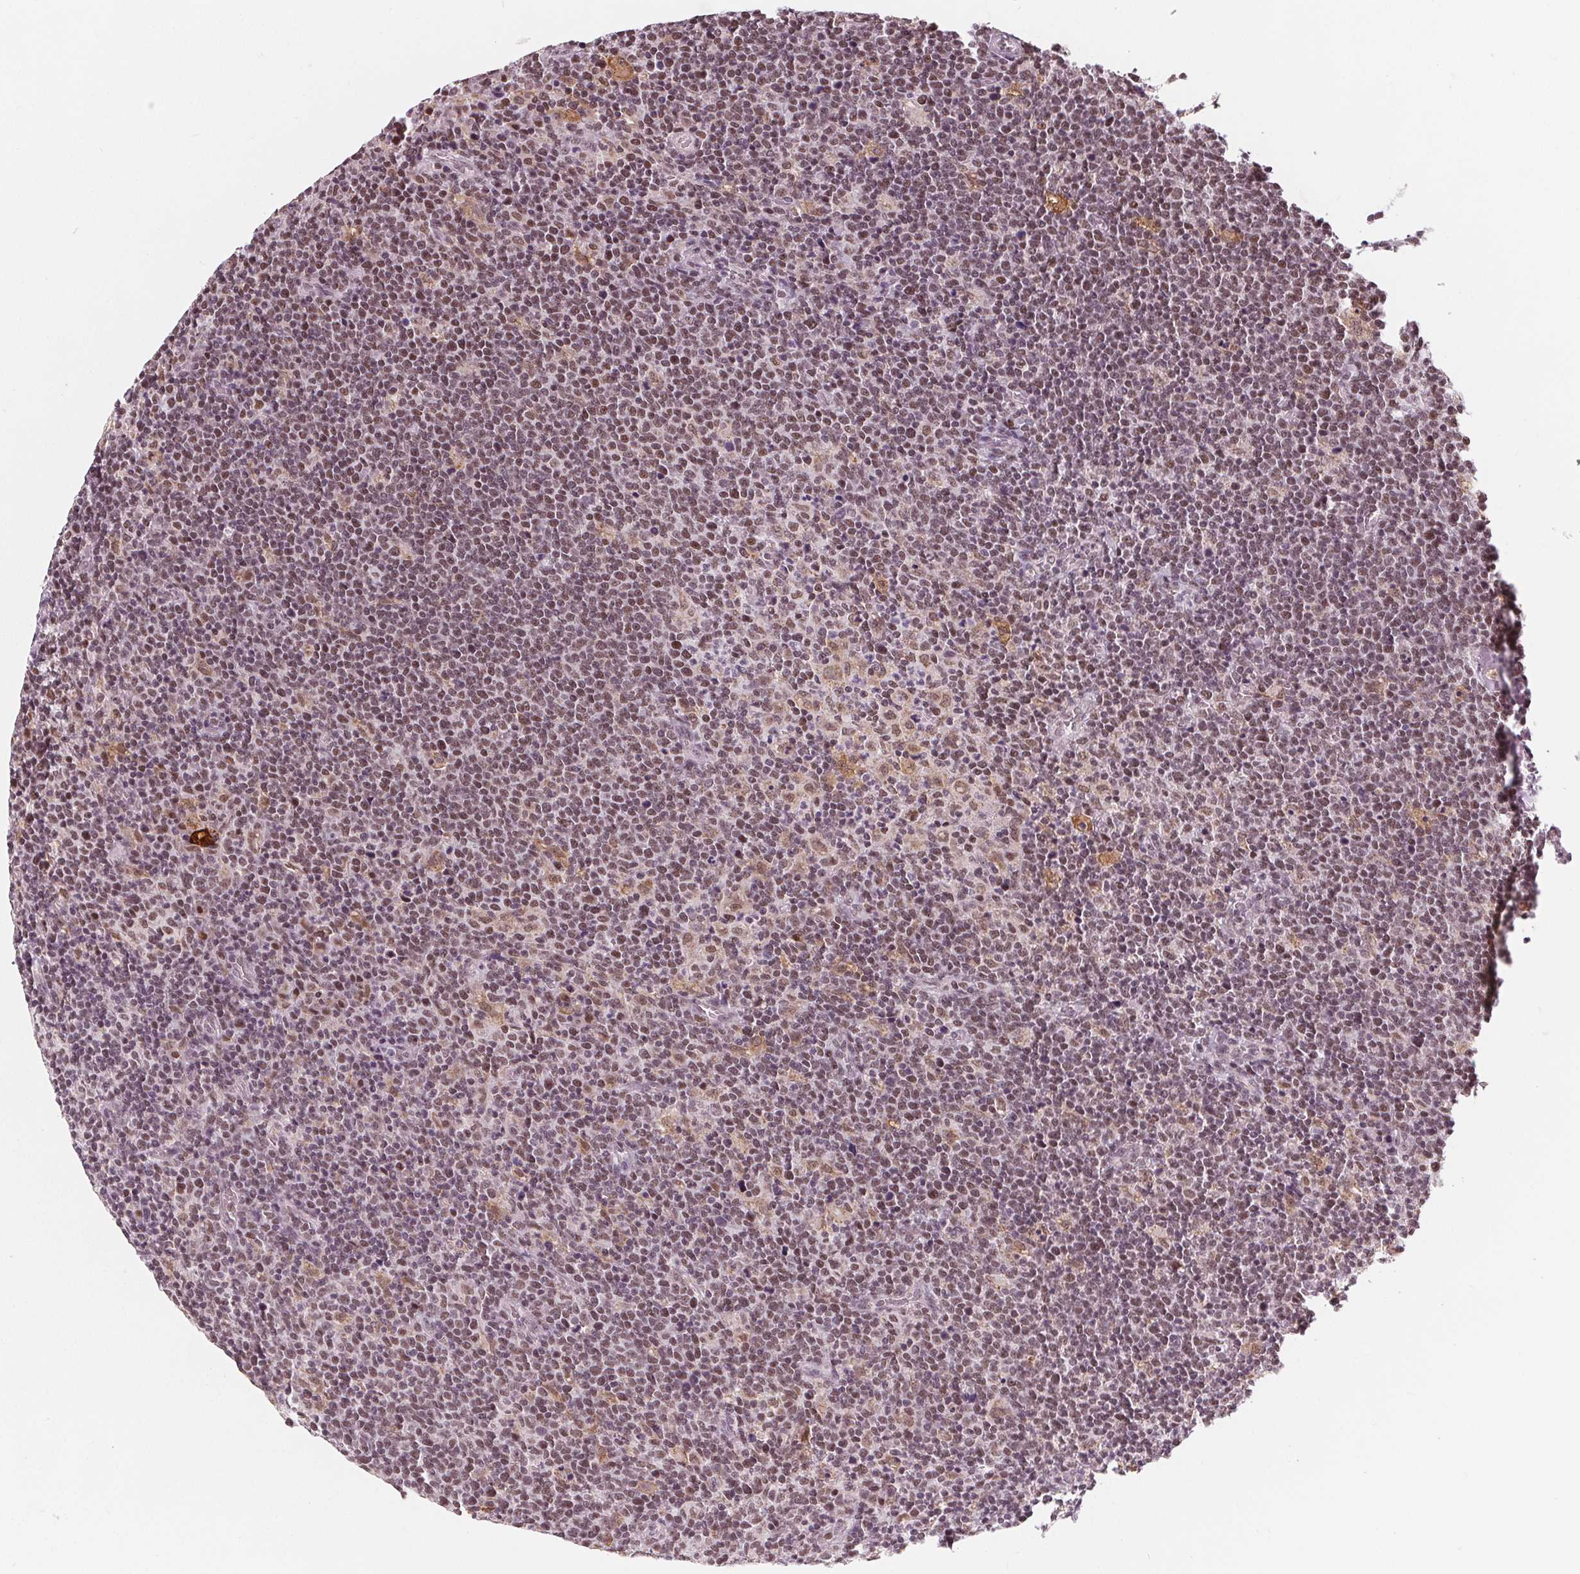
{"staining": {"intensity": "moderate", "quantity": "25%-75%", "location": "nuclear"}, "tissue": "lymphoma", "cell_type": "Tumor cells", "image_type": "cancer", "snomed": [{"axis": "morphology", "description": "Malignant lymphoma, non-Hodgkin's type, High grade"}, {"axis": "topography", "description": "Lymph node"}], "caption": "High-grade malignant lymphoma, non-Hodgkin's type stained with a protein marker shows moderate staining in tumor cells.", "gene": "DPM2", "patient": {"sex": "male", "age": 61}}